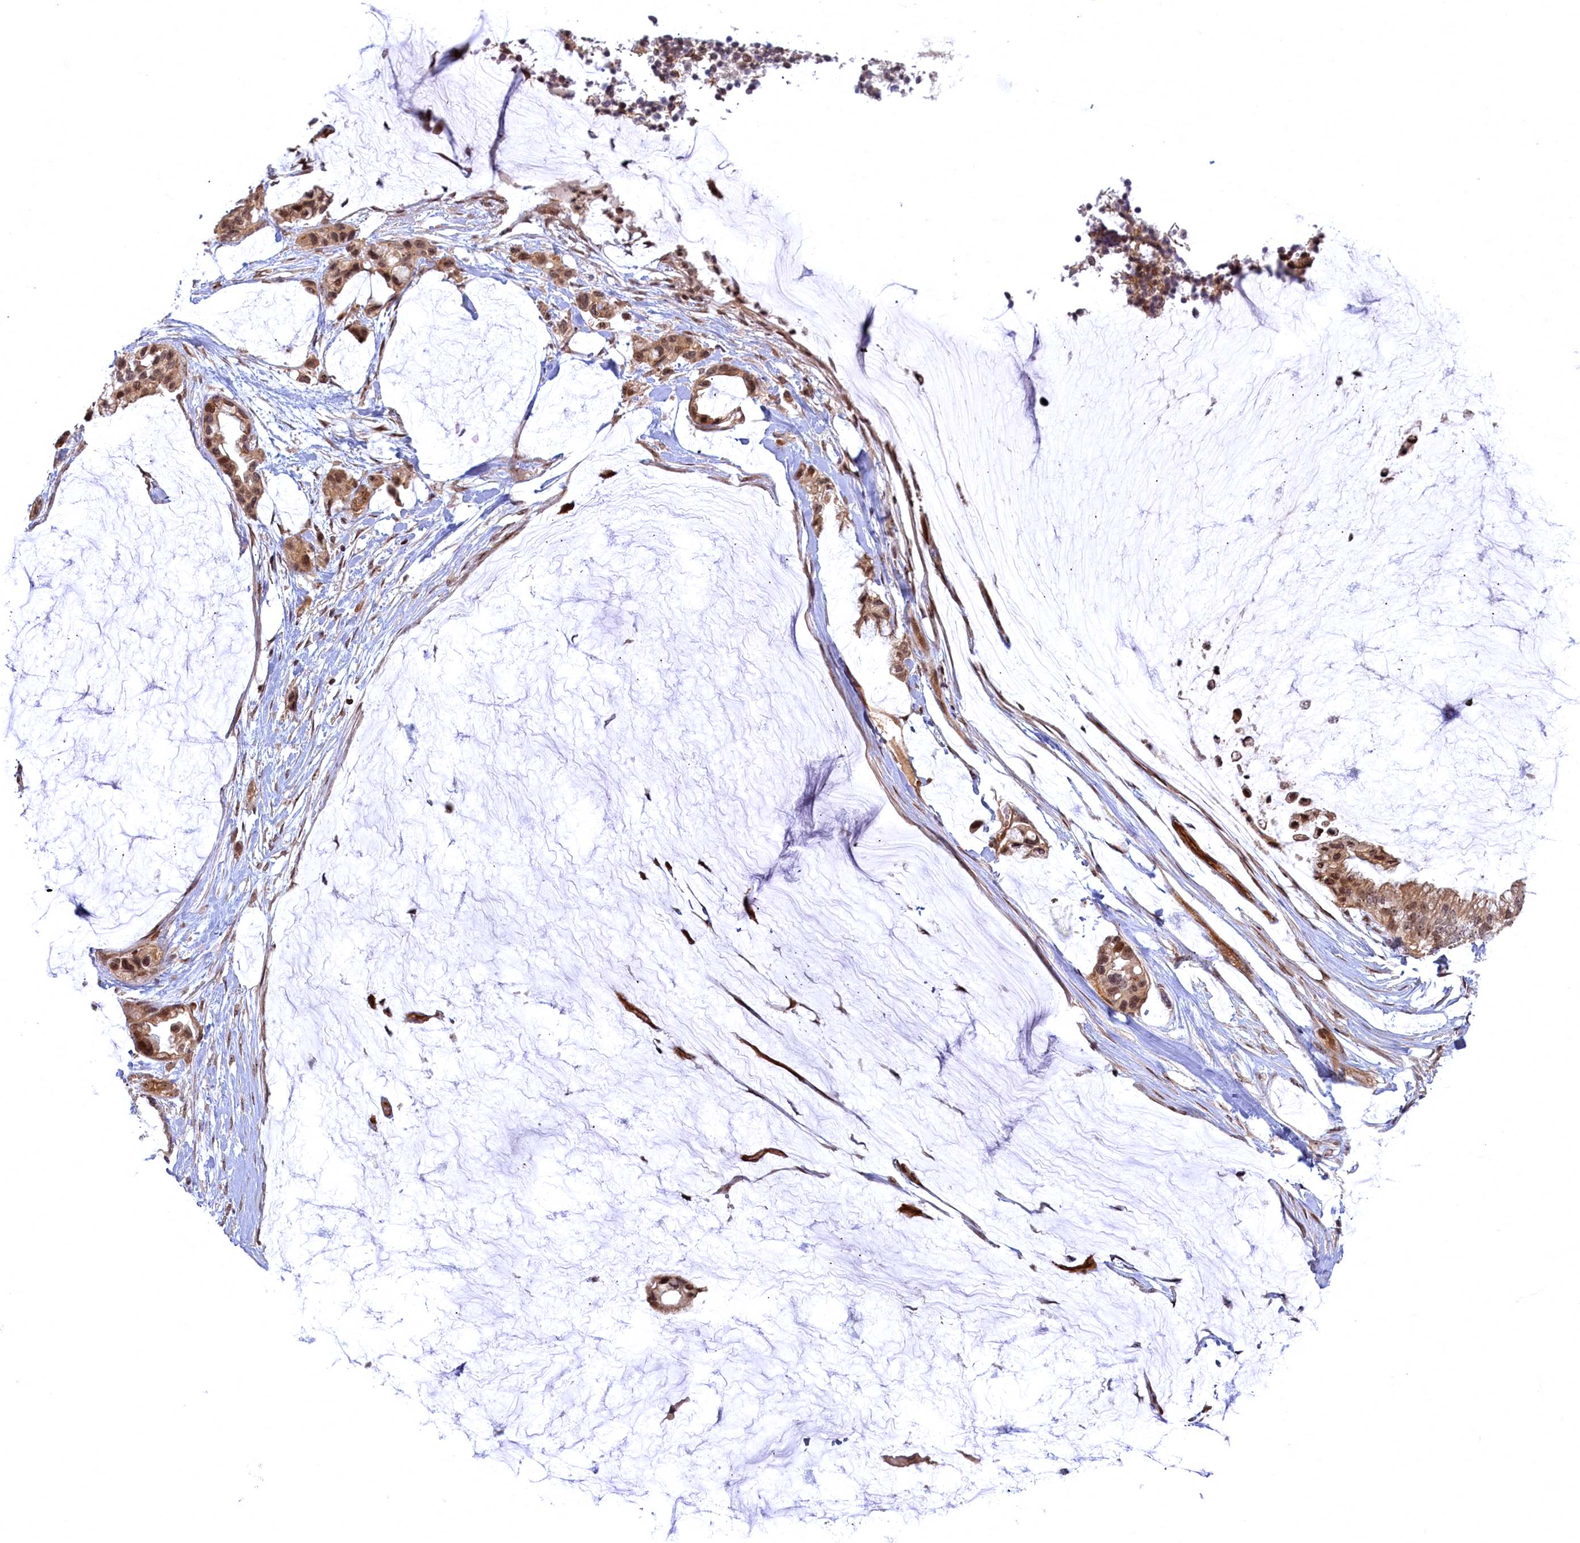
{"staining": {"intensity": "moderate", "quantity": ">75%", "location": "cytoplasmic/membranous,nuclear"}, "tissue": "ovarian cancer", "cell_type": "Tumor cells", "image_type": "cancer", "snomed": [{"axis": "morphology", "description": "Cystadenocarcinoma, mucinous, NOS"}, {"axis": "topography", "description": "Ovary"}], "caption": "Approximately >75% of tumor cells in mucinous cystadenocarcinoma (ovarian) show moderate cytoplasmic/membranous and nuclear protein positivity as visualized by brown immunohistochemical staining.", "gene": "SNRK", "patient": {"sex": "female", "age": 39}}